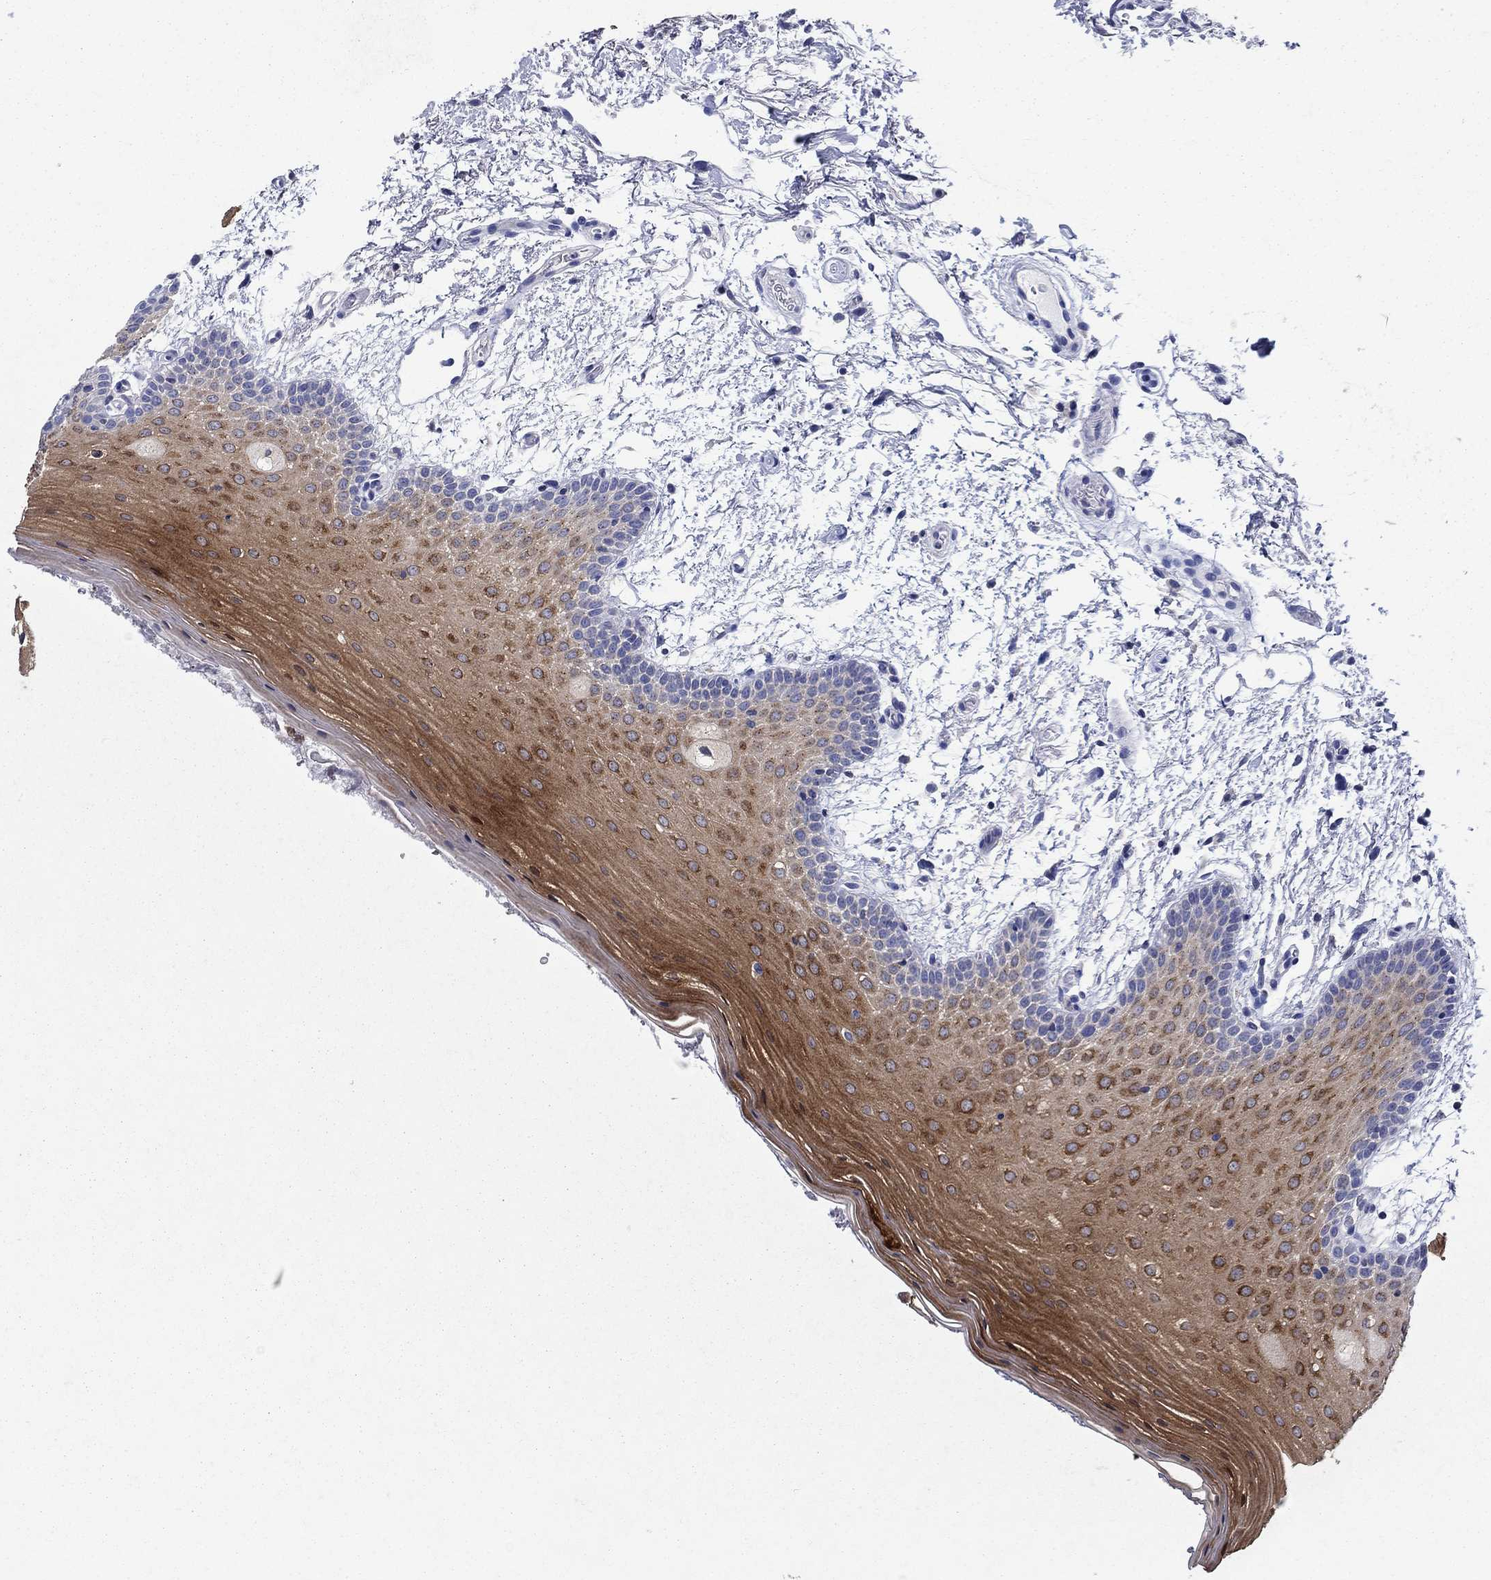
{"staining": {"intensity": "strong", "quantity": "25%-75%", "location": "cytoplasmic/membranous"}, "tissue": "oral mucosa", "cell_type": "Squamous epithelial cells", "image_type": "normal", "snomed": [{"axis": "morphology", "description": "Normal tissue, NOS"}, {"axis": "topography", "description": "Oral tissue"}, {"axis": "topography", "description": "Tounge, NOS"}], "caption": "Protein expression analysis of normal human oral mucosa reveals strong cytoplasmic/membranous staining in approximately 25%-75% of squamous epithelial cells. (IHC, brightfield microscopy, high magnification).", "gene": "SULT2B1", "patient": {"sex": "female", "age": 86}}